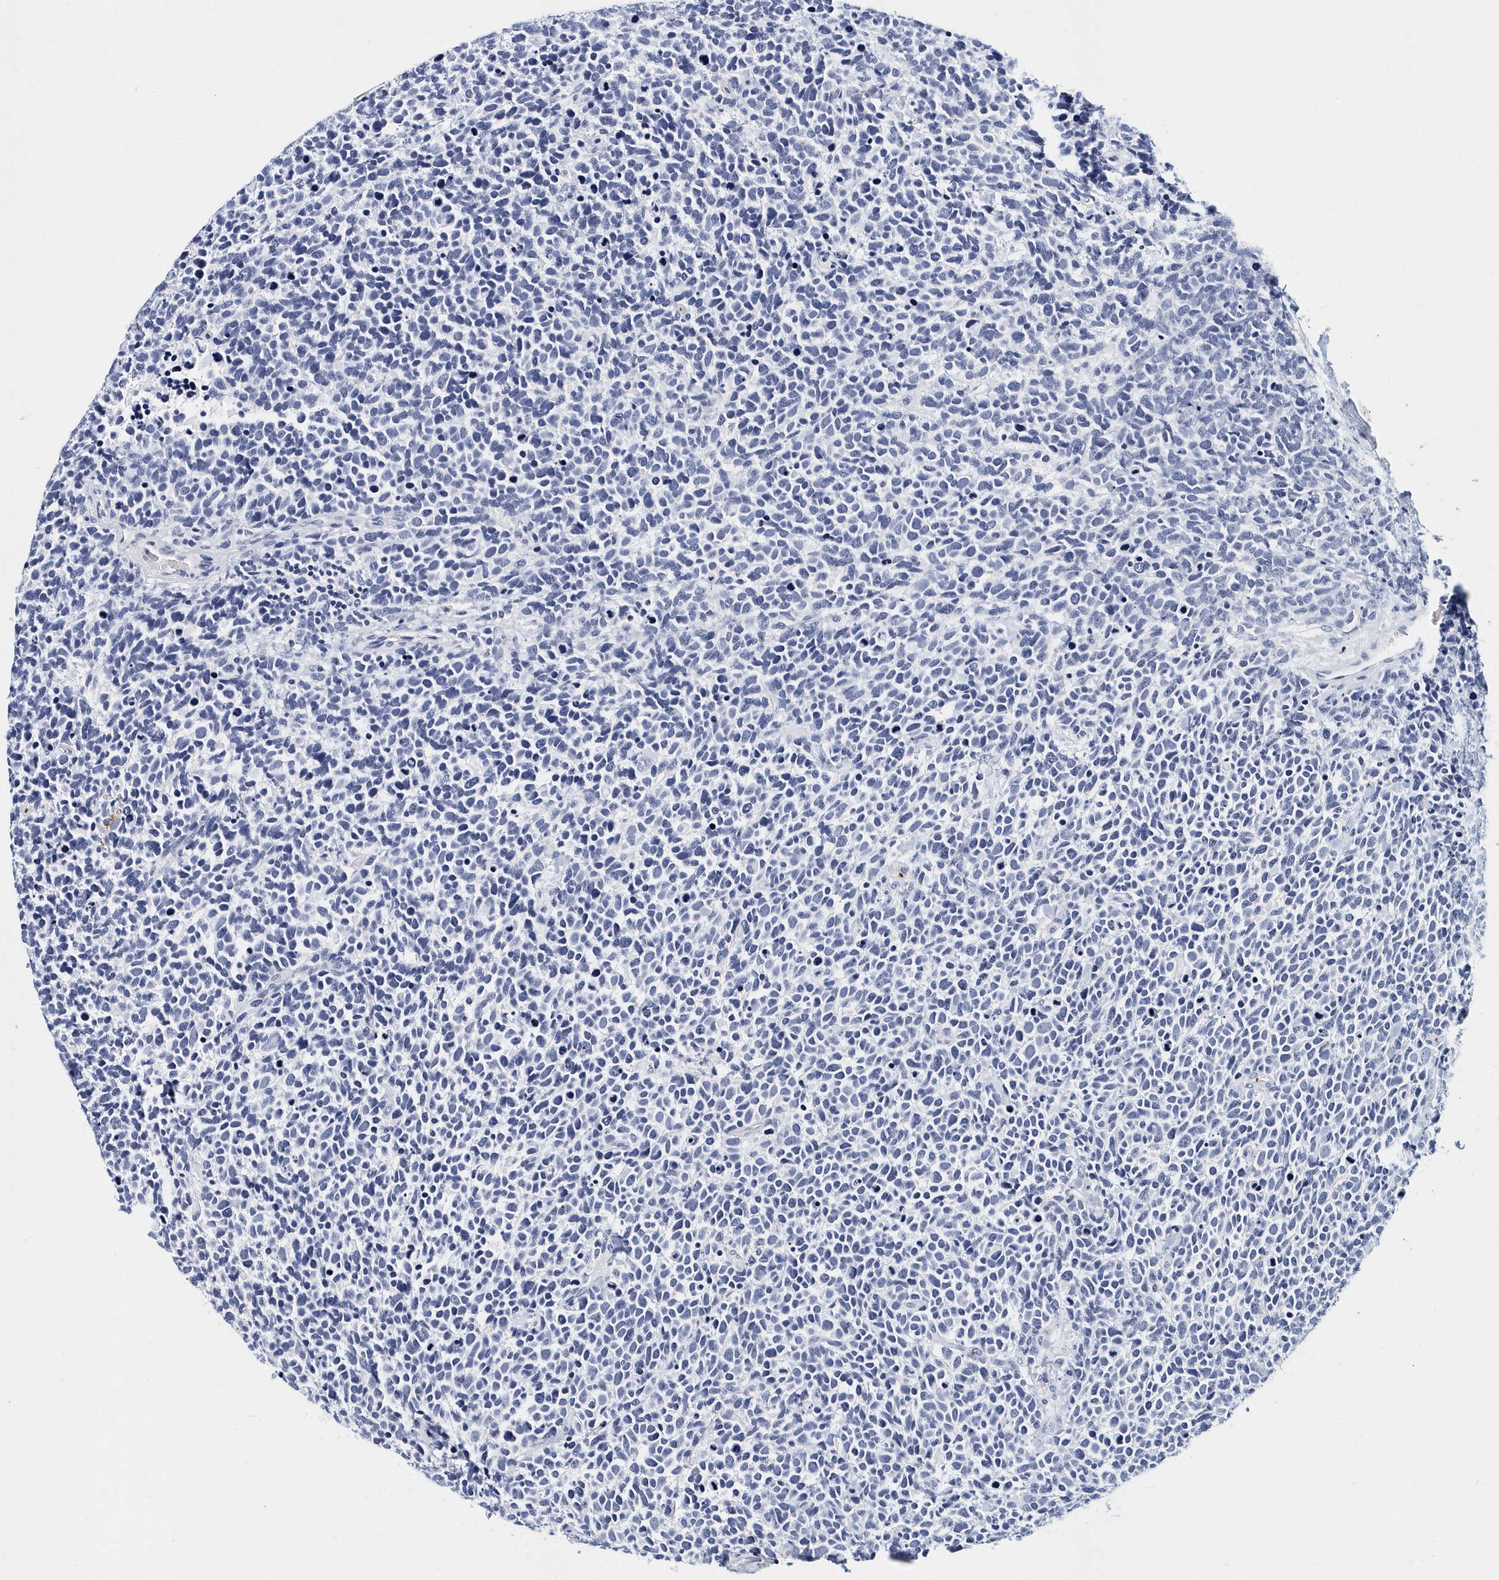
{"staining": {"intensity": "negative", "quantity": "none", "location": "none"}, "tissue": "urothelial cancer", "cell_type": "Tumor cells", "image_type": "cancer", "snomed": [{"axis": "morphology", "description": "Urothelial carcinoma, High grade"}, {"axis": "topography", "description": "Urinary bladder"}], "caption": "This is a micrograph of immunohistochemistry (IHC) staining of urothelial cancer, which shows no staining in tumor cells.", "gene": "ITGA2B", "patient": {"sex": "female", "age": 82}}